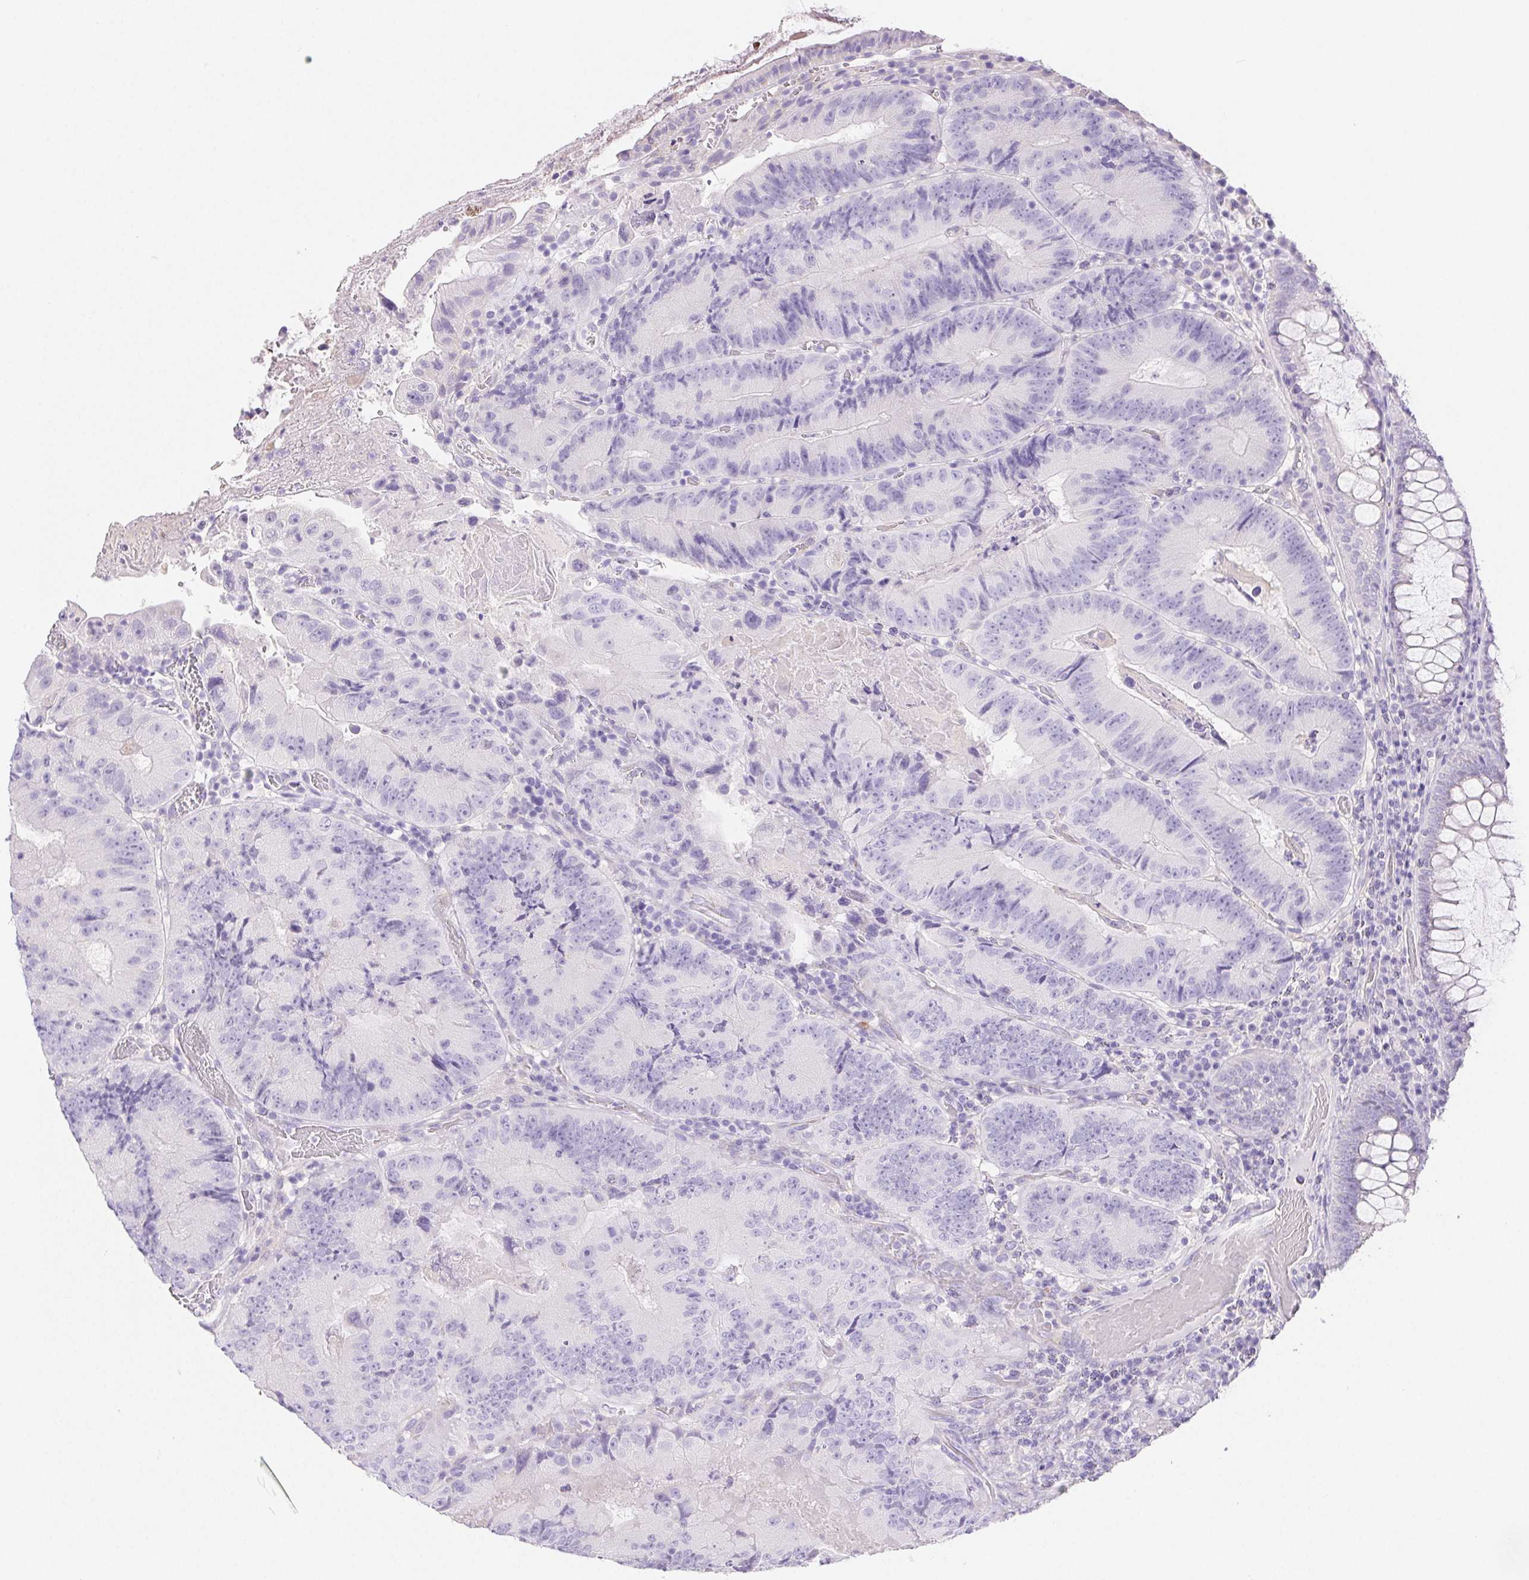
{"staining": {"intensity": "negative", "quantity": "none", "location": "none"}, "tissue": "colorectal cancer", "cell_type": "Tumor cells", "image_type": "cancer", "snomed": [{"axis": "morphology", "description": "Adenocarcinoma, NOS"}, {"axis": "topography", "description": "Colon"}], "caption": "Histopathology image shows no protein positivity in tumor cells of colorectal cancer (adenocarcinoma) tissue. (Stains: DAB IHC with hematoxylin counter stain, Microscopy: brightfield microscopy at high magnification).", "gene": "PNLIP", "patient": {"sex": "female", "age": 86}}